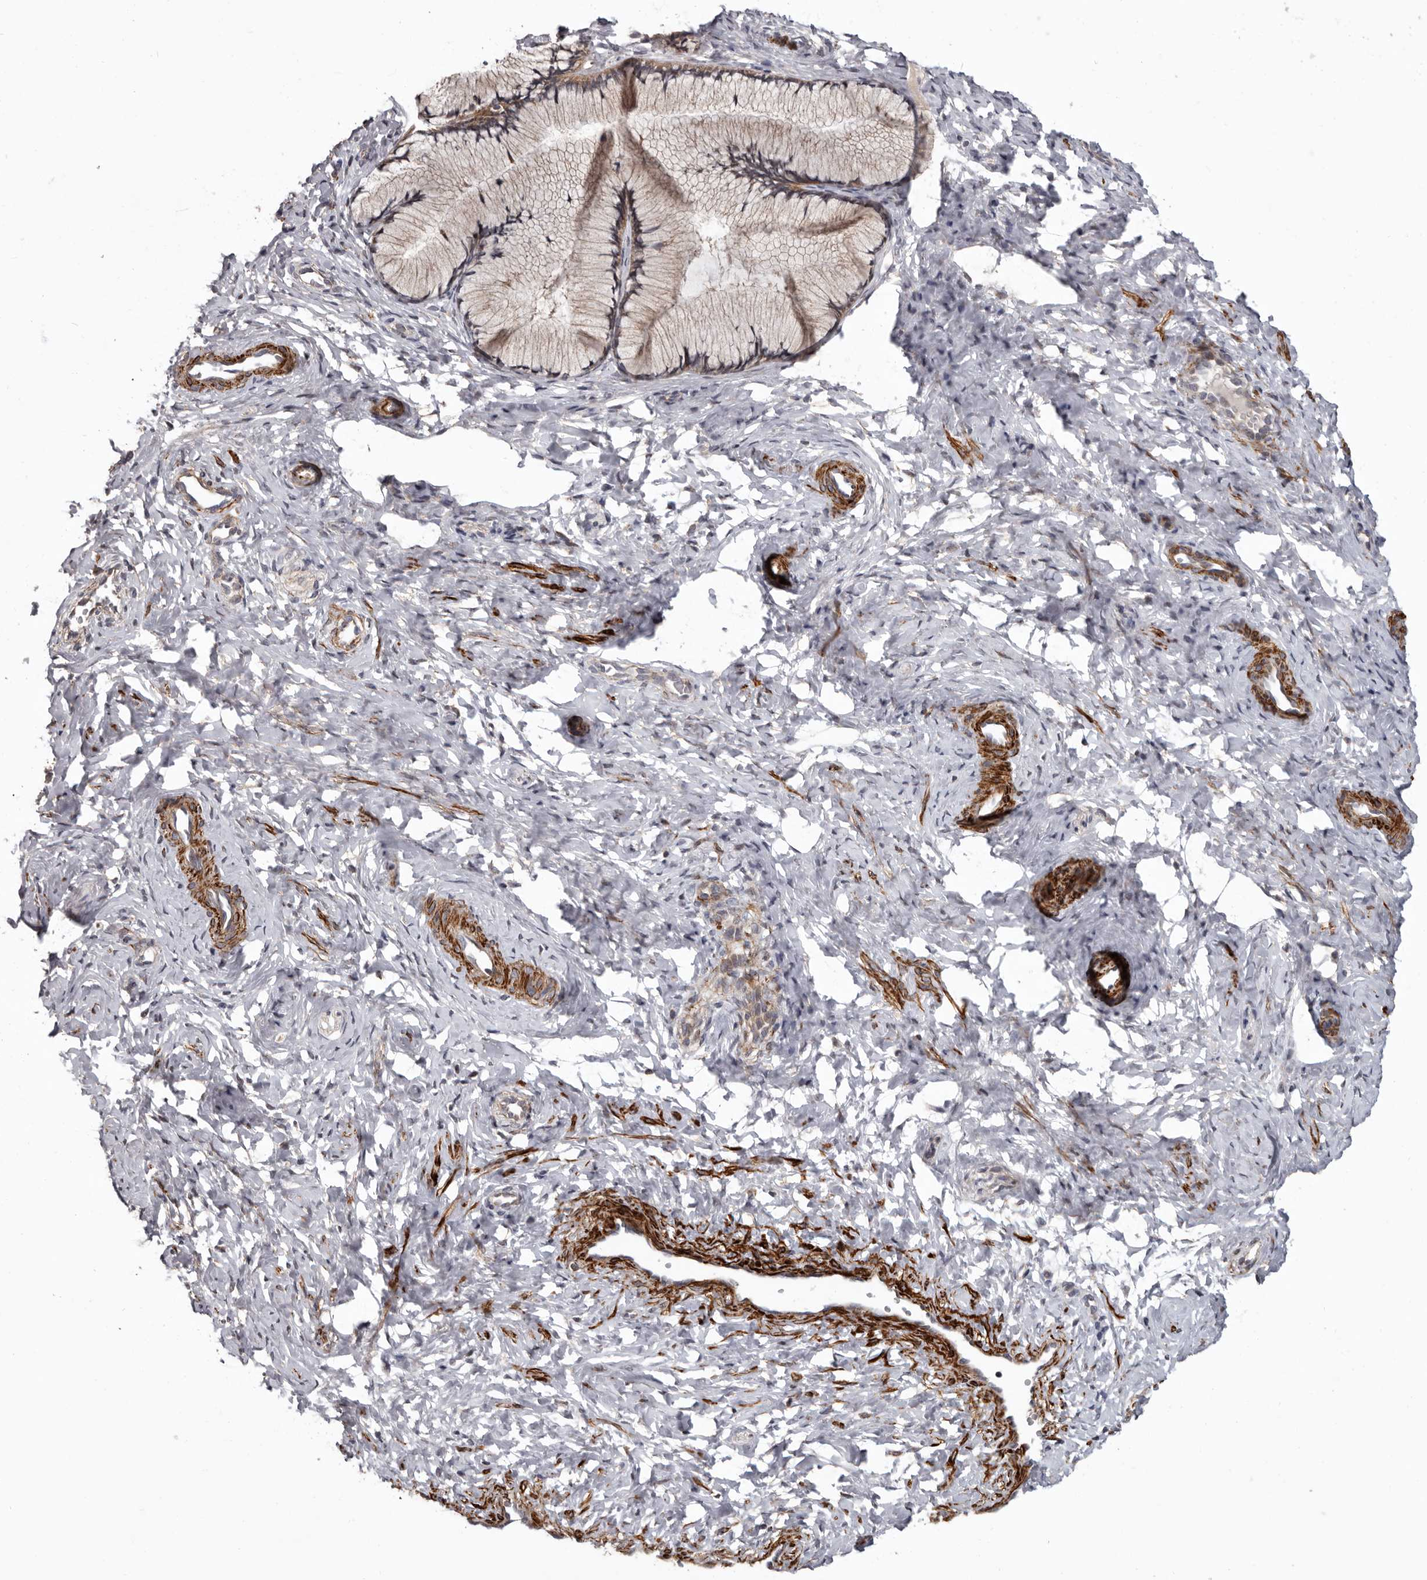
{"staining": {"intensity": "weak", "quantity": "<25%", "location": "cytoplasmic/membranous"}, "tissue": "cervix", "cell_type": "Glandular cells", "image_type": "normal", "snomed": [{"axis": "morphology", "description": "Normal tissue, NOS"}, {"axis": "topography", "description": "Cervix"}], "caption": "Immunohistochemical staining of unremarkable cervix exhibits no significant expression in glandular cells.", "gene": "FGFR4", "patient": {"sex": "female", "age": 27}}